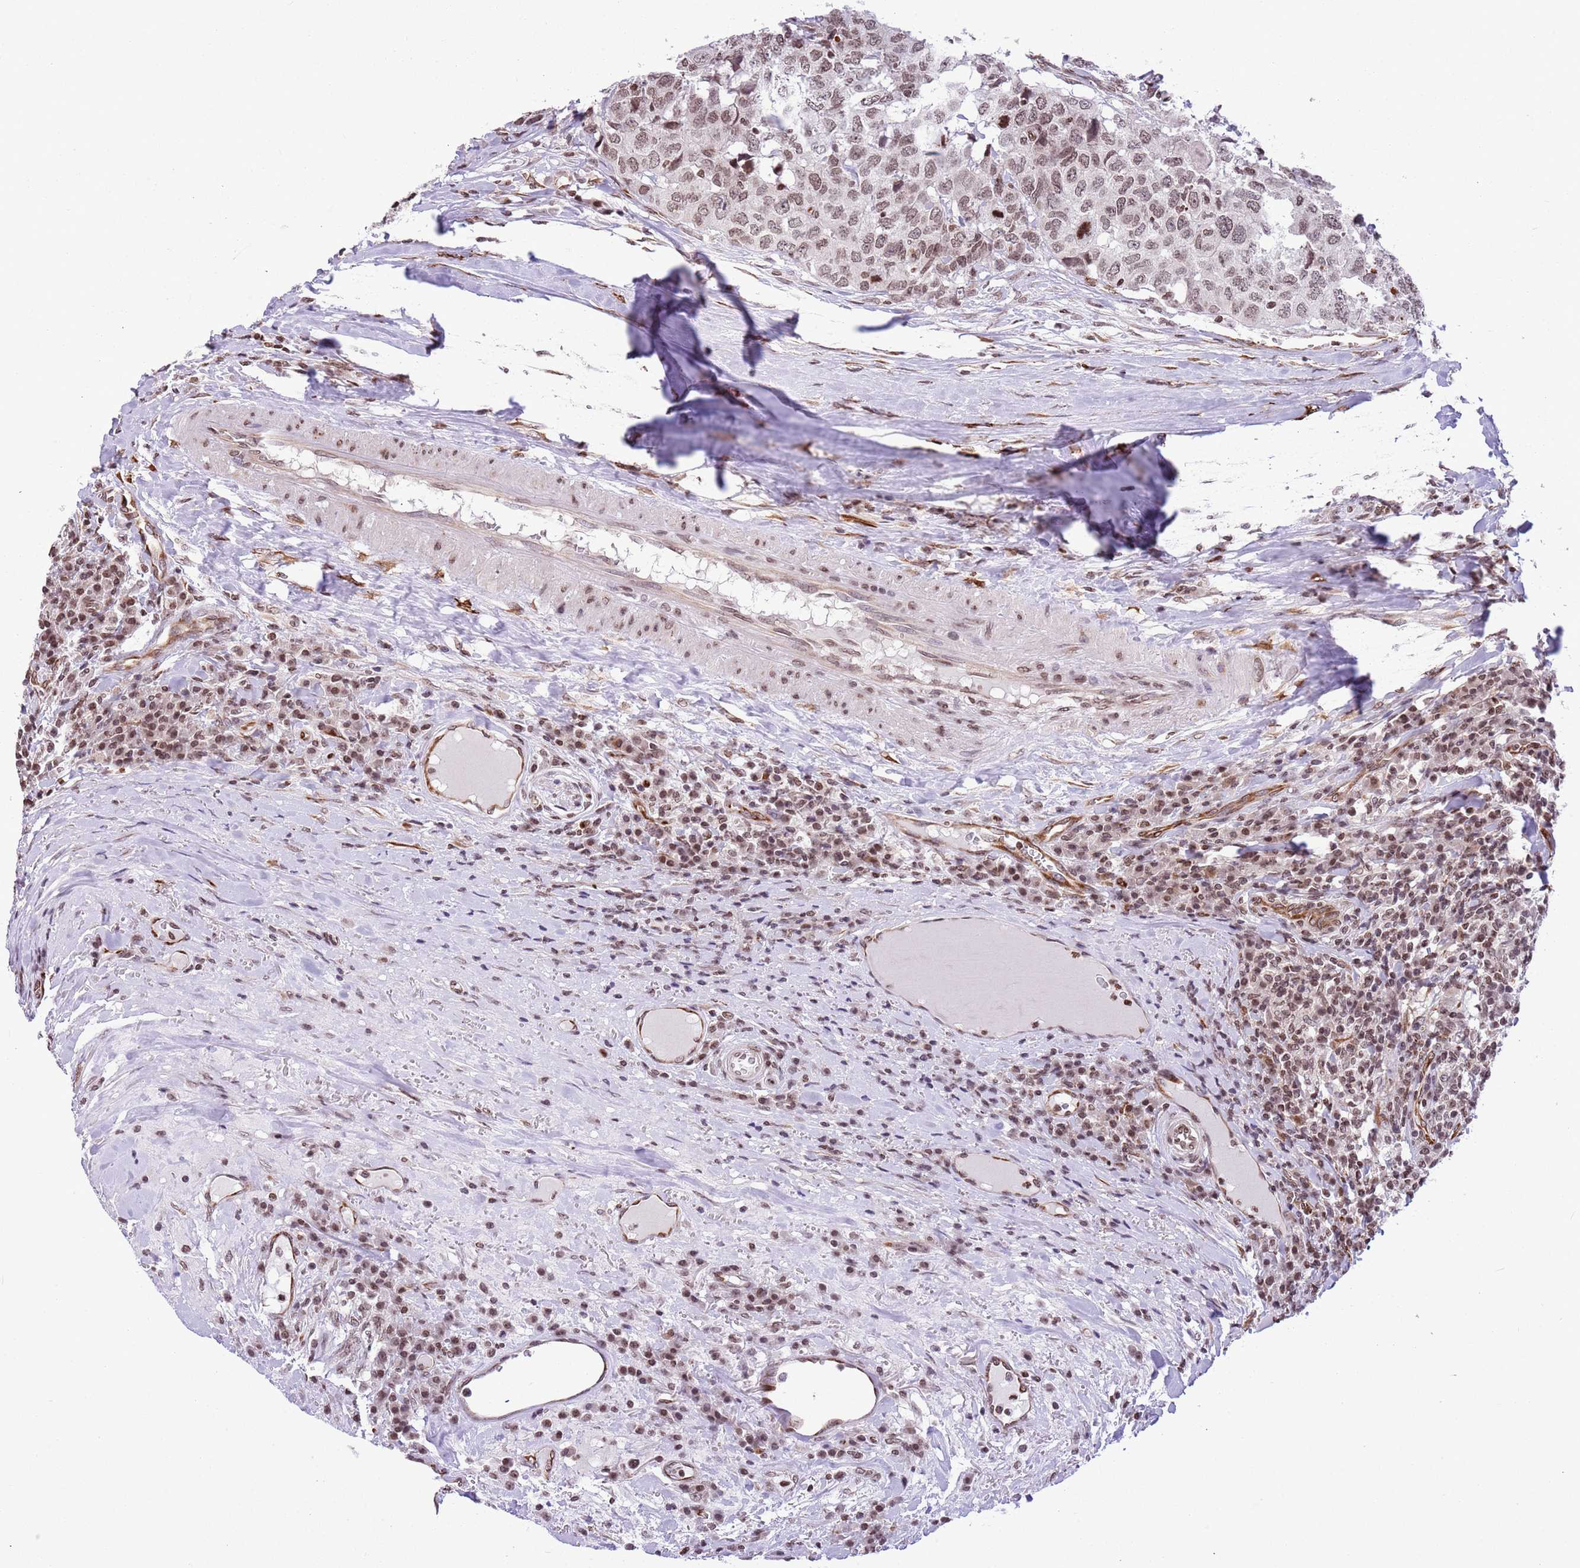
{"staining": {"intensity": "moderate", "quantity": ">75%", "location": "nuclear"}, "tissue": "head and neck cancer", "cell_type": "Tumor cells", "image_type": "cancer", "snomed": [{"axis": "morphology", "description": "Squamous cell carcinoma, NOS"}, {"axis": "topography", "description": "Head-Neck"}], "caption": "Immunohistochemical staining of human head and neck cancer (squamous cell carcinoma) reveals medium levels of moderate nuclear positivity in about >75% of tumor cells.", "gene": "NRIP1", "patient": {"sex": "male", "age": 66}}